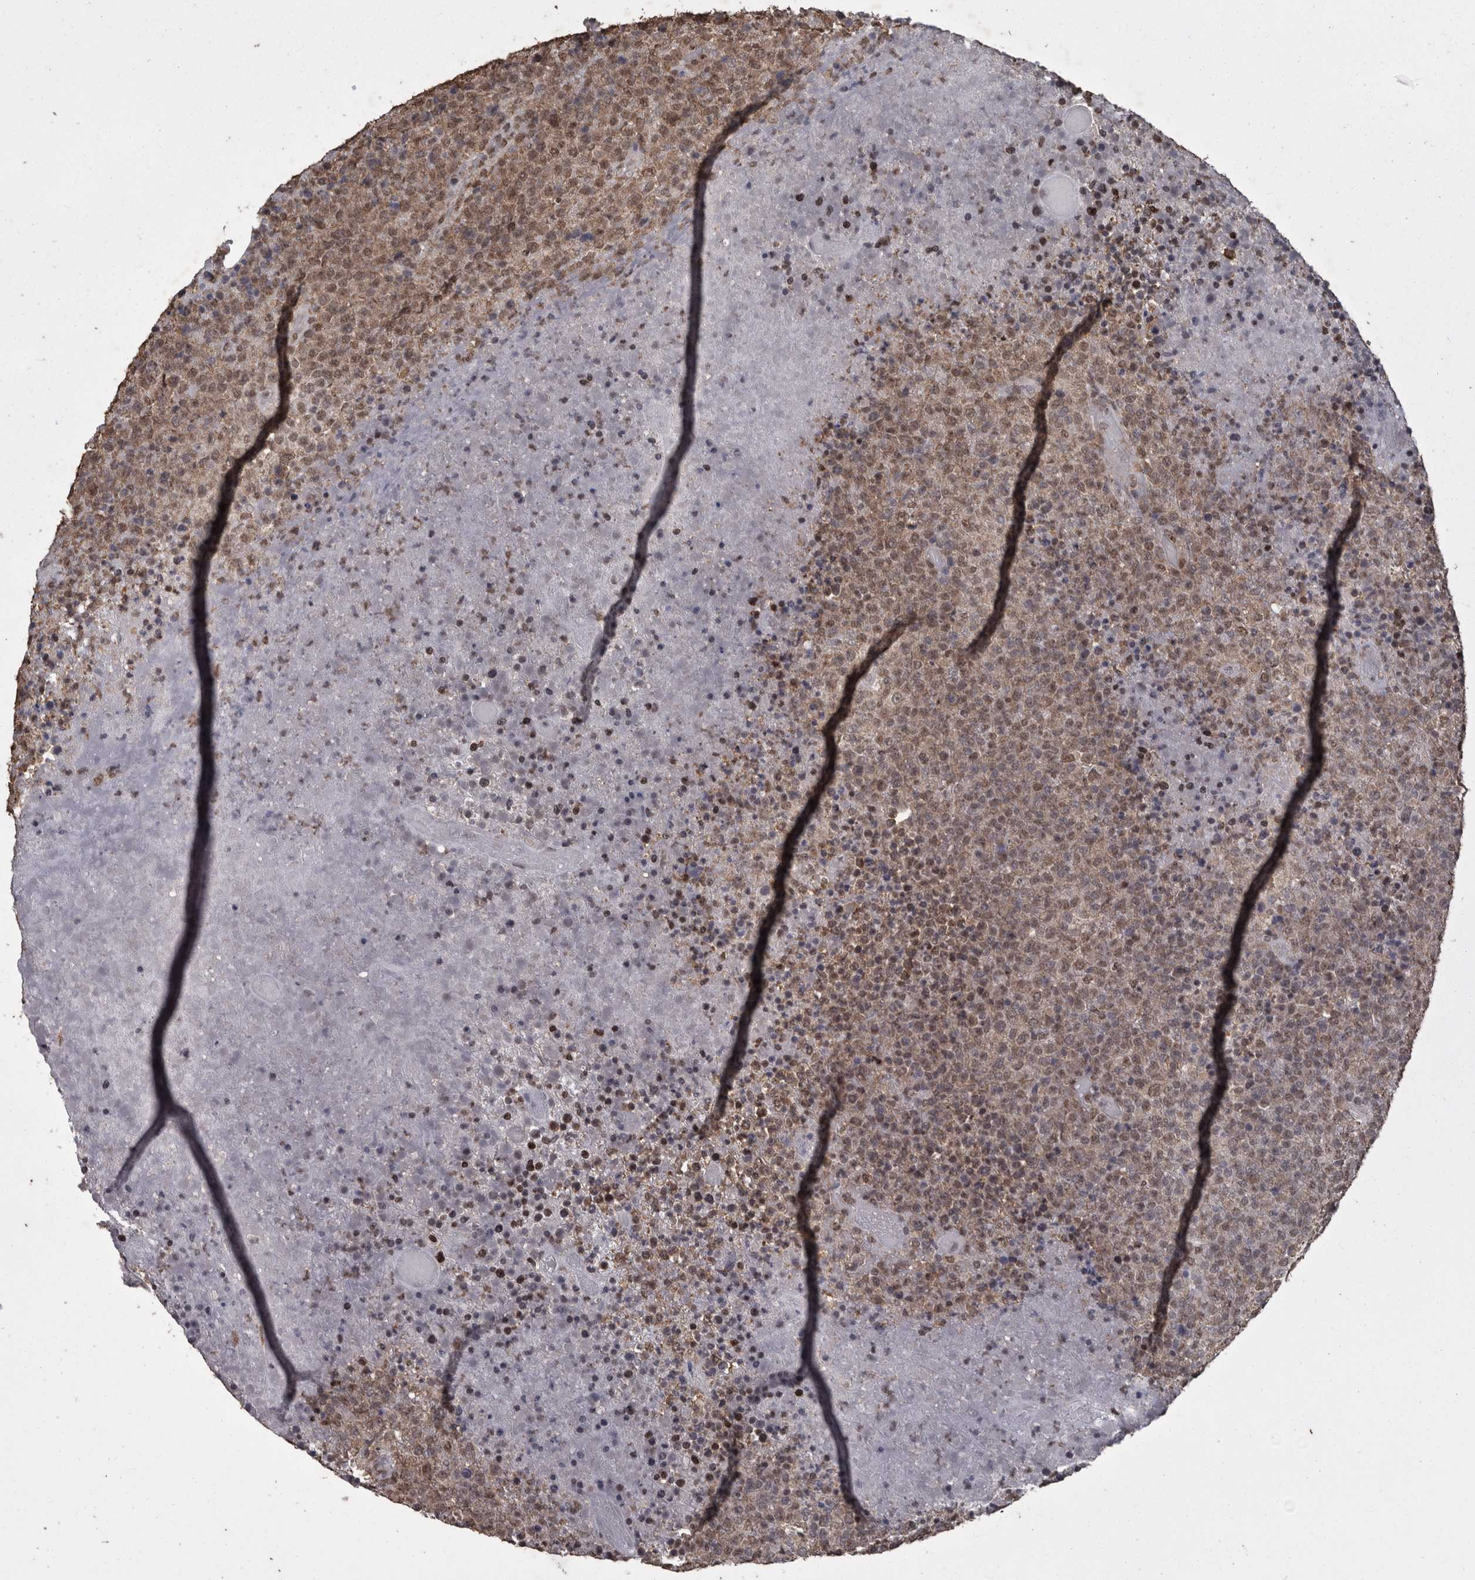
{"staining": {"intensity": "weak", "quantity": ">75%", "location": "nuclear"}, "tissue": "lymphoma", "cell_type": "Tumor cells", "image_type": "cancer", "snomed": [{"axis": "morphology", "description": "Malignant lymphoma, non-Hodgkin's type, High grade"}, {"axis": "topography", "description": "Lymph node"}], "caption": "Immunohistochemical staining of human lymphoma shows low levels of weak nuclear protein staining in about >75% of tumor cells.", "gene": "SMAD7", "patient": {"sex": "male", "age": 13}}